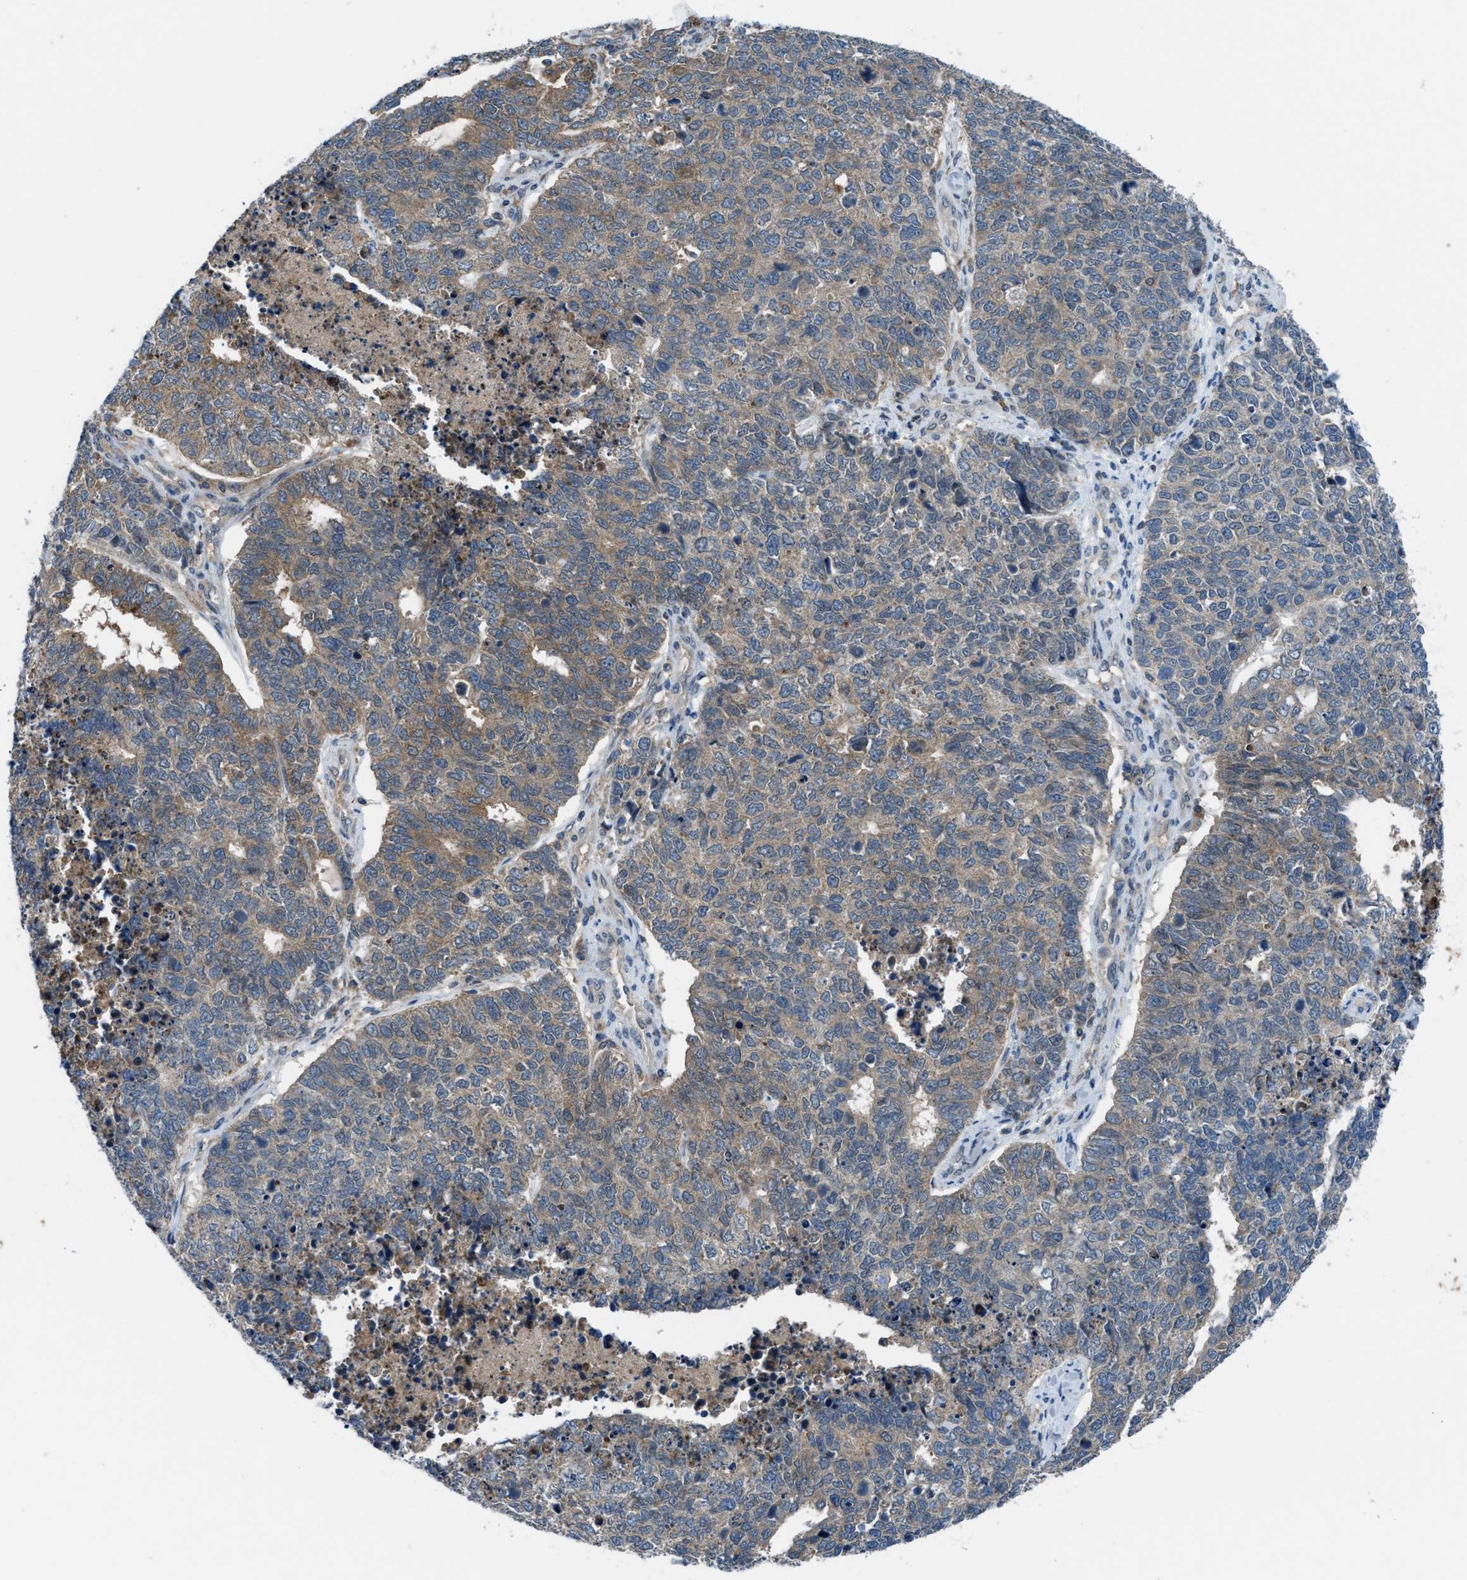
{"staining": {"intensity": "moderate", "quantity": "25%-75%", "location": "cytoplasmic/membranous"}, "tissue": "cervical cancer", "cell_type": "Tumor cells", "image_type": "cancer", "snomed": [{"axis": "morphology", "description": "Squamous cell carcinoma, NOS"}, {"axis": "topography", "description": "Cervix"}], "caption": "The immunohistochemical stain labels moderate cytoplasmic/membranous positivity in tumor cells of squamous cell carcinoma (cervical) tissue.", "gene": "BAZ2B", "patient": {"sex": "female", "age": 63}}